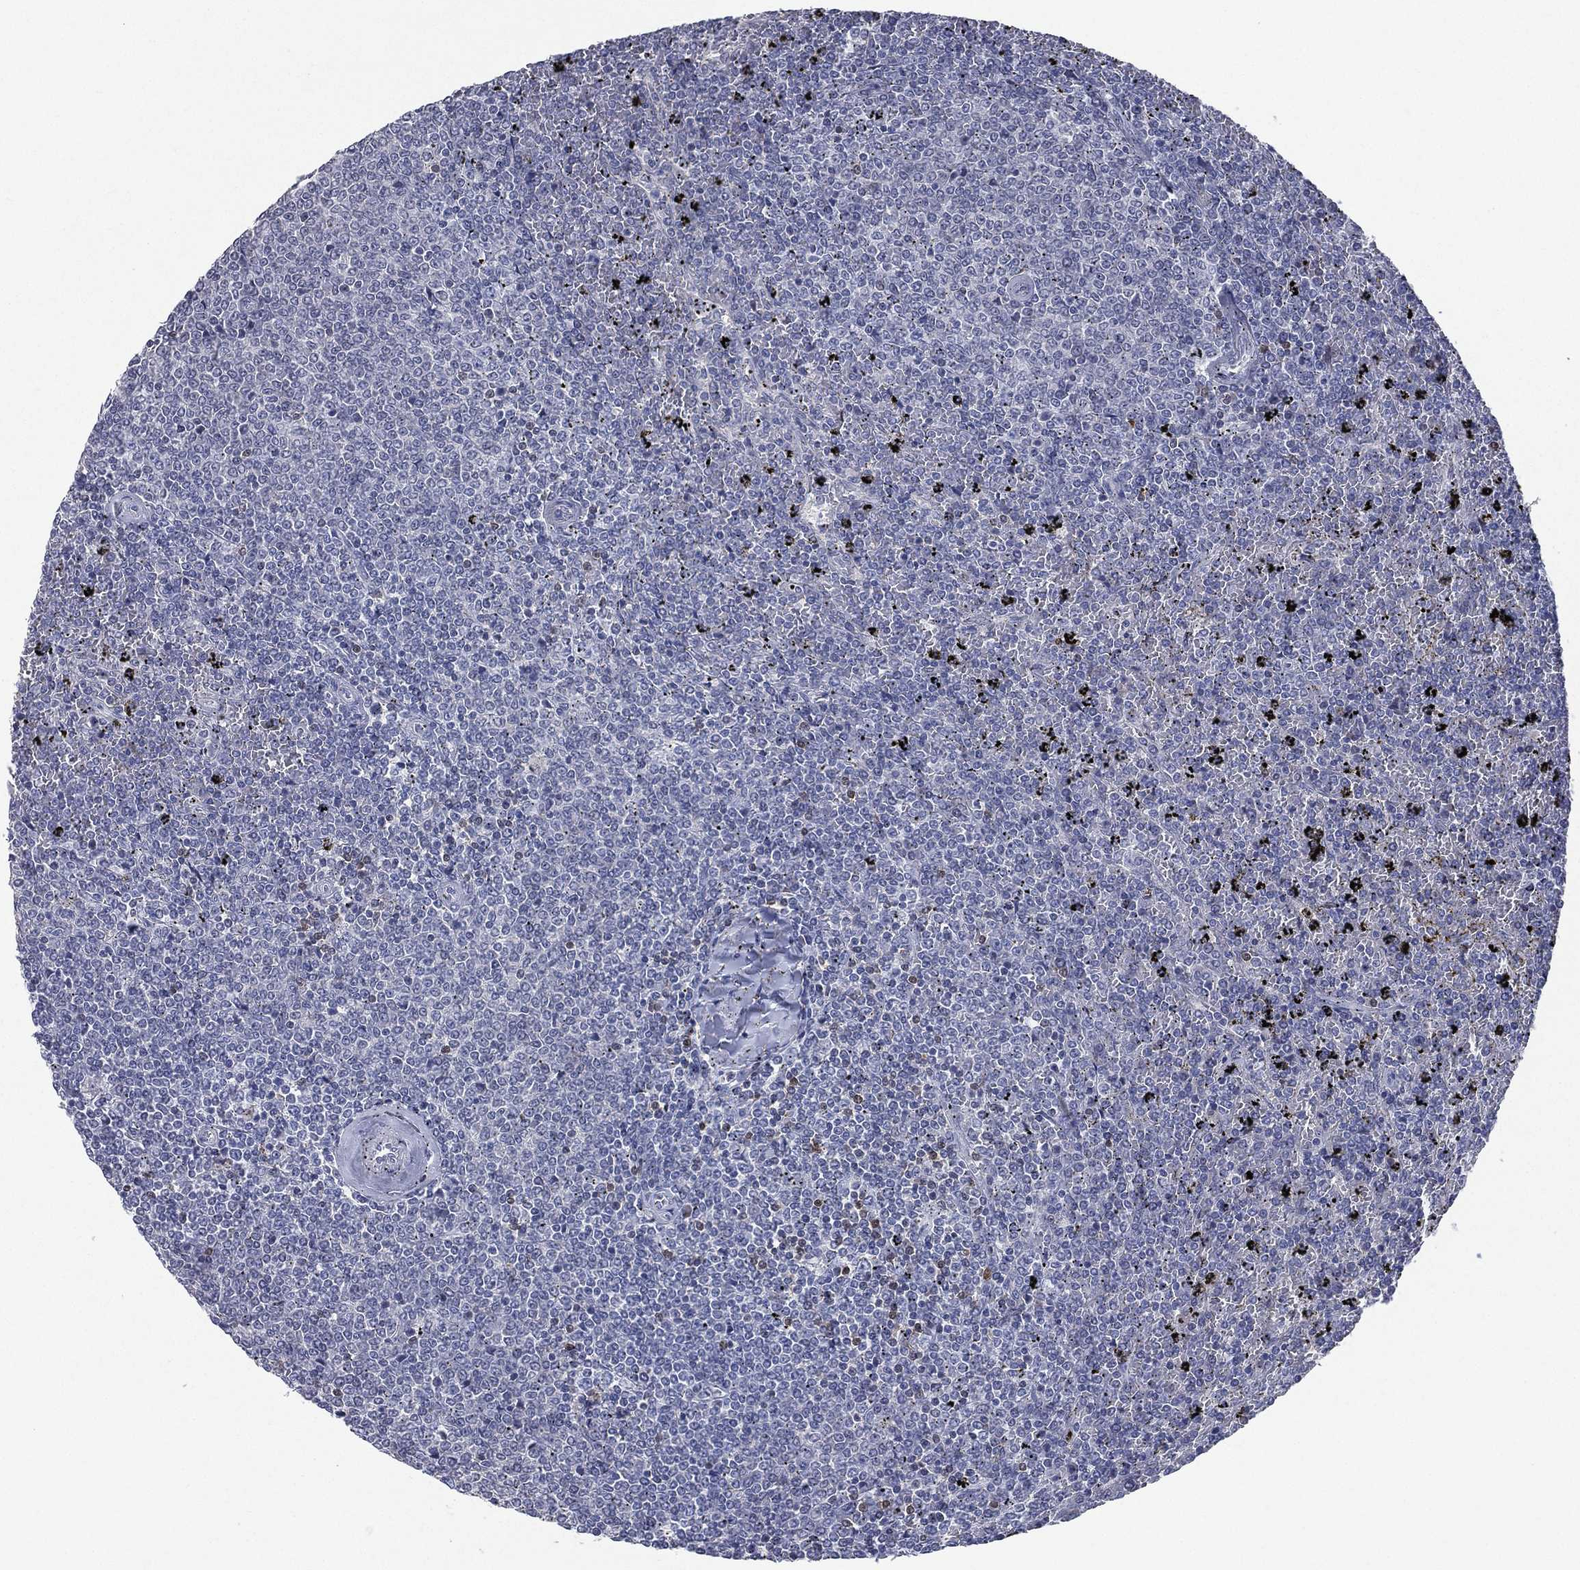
{"staining": {"intensity": "negative", "quantity": "none", "location": "none"}, "tissue": "lymphoma", "cell_type": "Tumor cells", "image_type": "cancer", "snomed": [{"axis": "morphology", "description": "Malignant lymphoma, non-Hodgkin's type, Low grade"}, {"axis": "topography", "description": "Spleen"}], "caption": "The photomicrograph displays no staining of tumor cells in lymphoma.", "gene": "DMKN", "patient": {"sex": "female", "age": 77}}